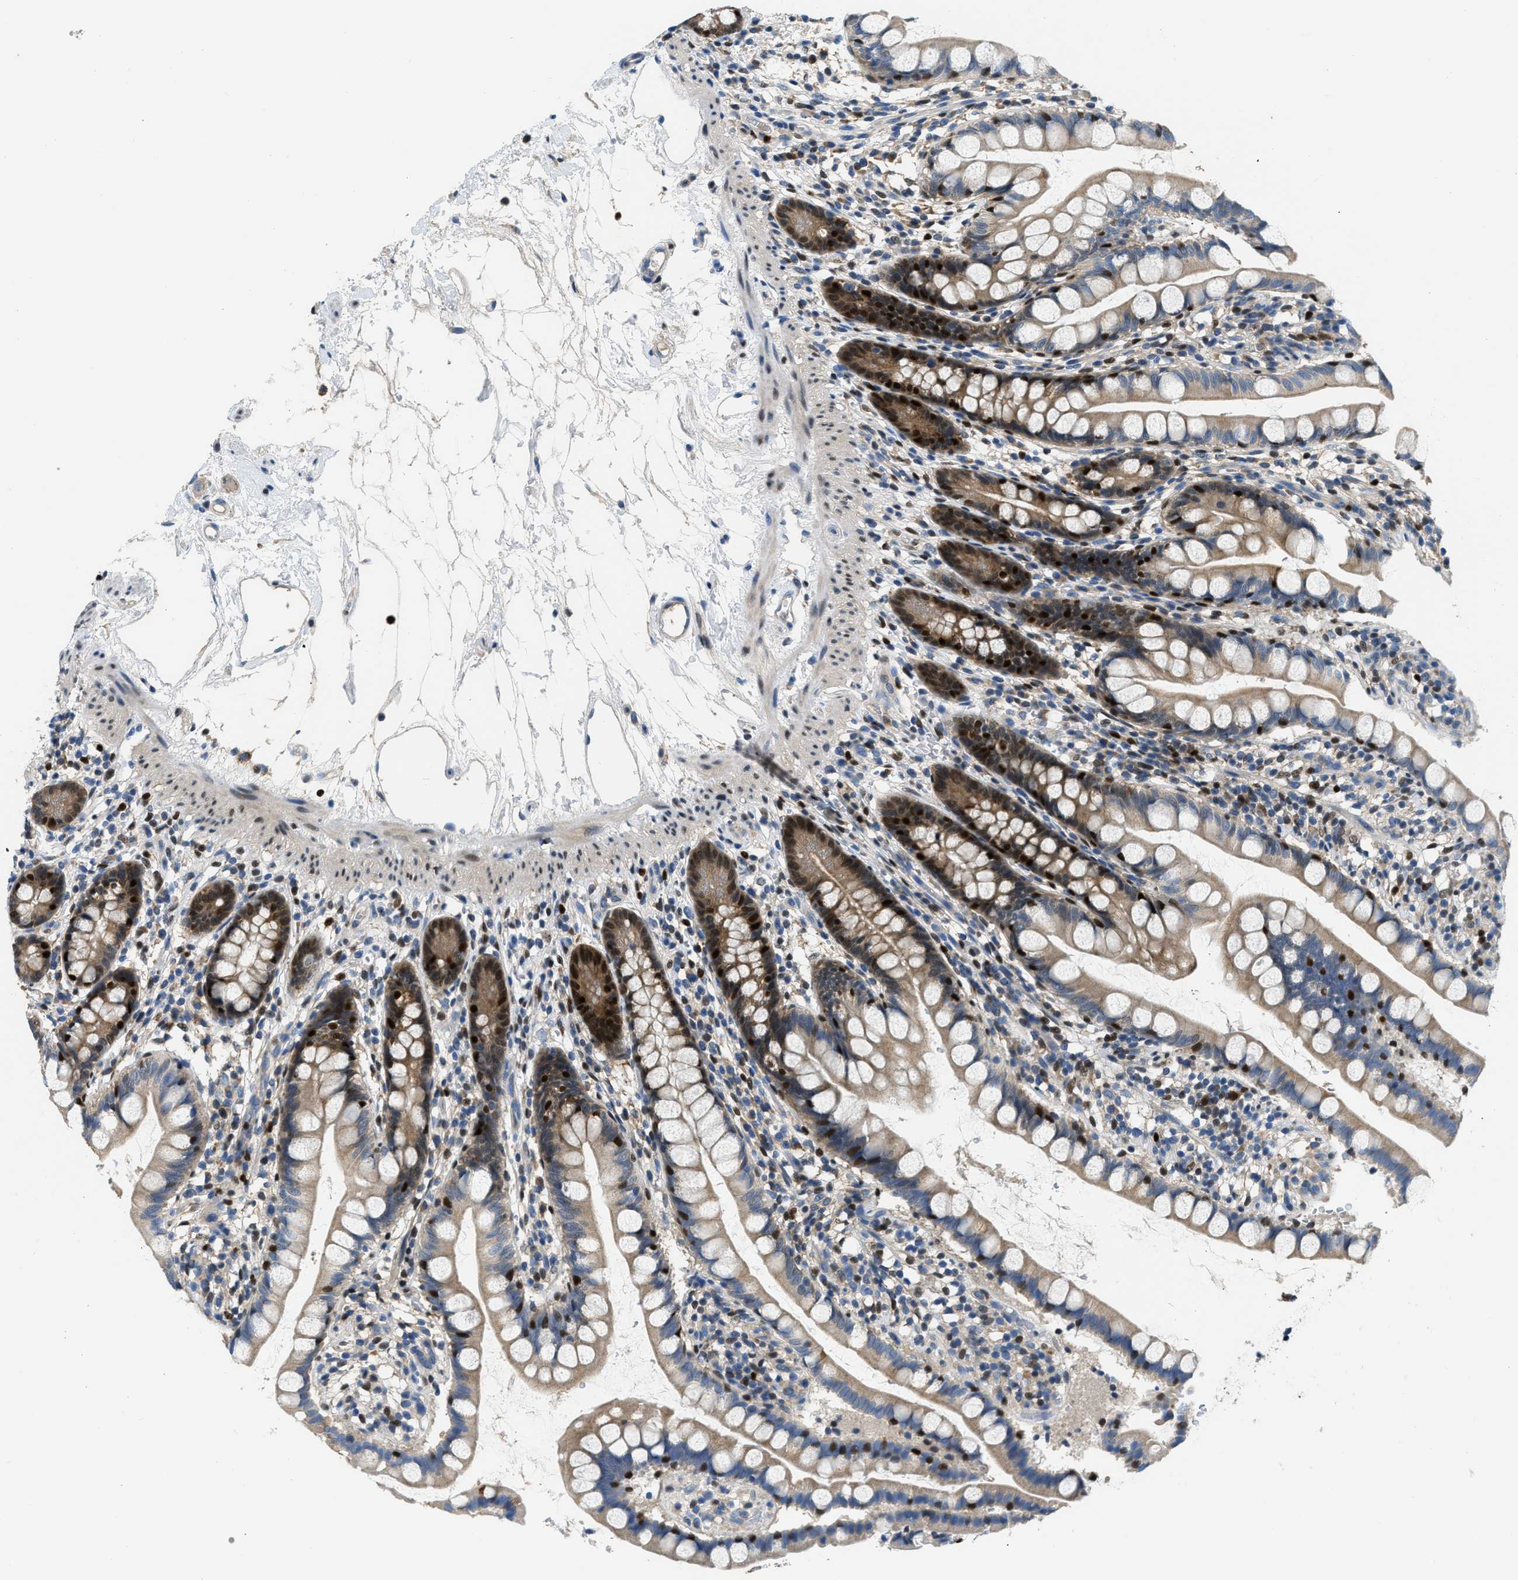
{"staining": {"intensity": "strong", "quantity": "25%-75%", "location": "cytoplasmic/membranous,nuclear"}, "tissue": "small intestine", "cell_type": "Glandular cells", "image_type": "normal", "snomed": [{"axis": "morphology", "description": "Normal tissue, NOS"}, {"axis": "topography", "description": "Small intestine"}], "caption": "Small intestine stained for a protein shows strong cytoplasmic/membranous,nuclear positivity in glandular cells. (Brightfield microscopy of DAB IHC at high magnification).", "gene": "TOX", "patient": {"sex": "female", "age": 84}}